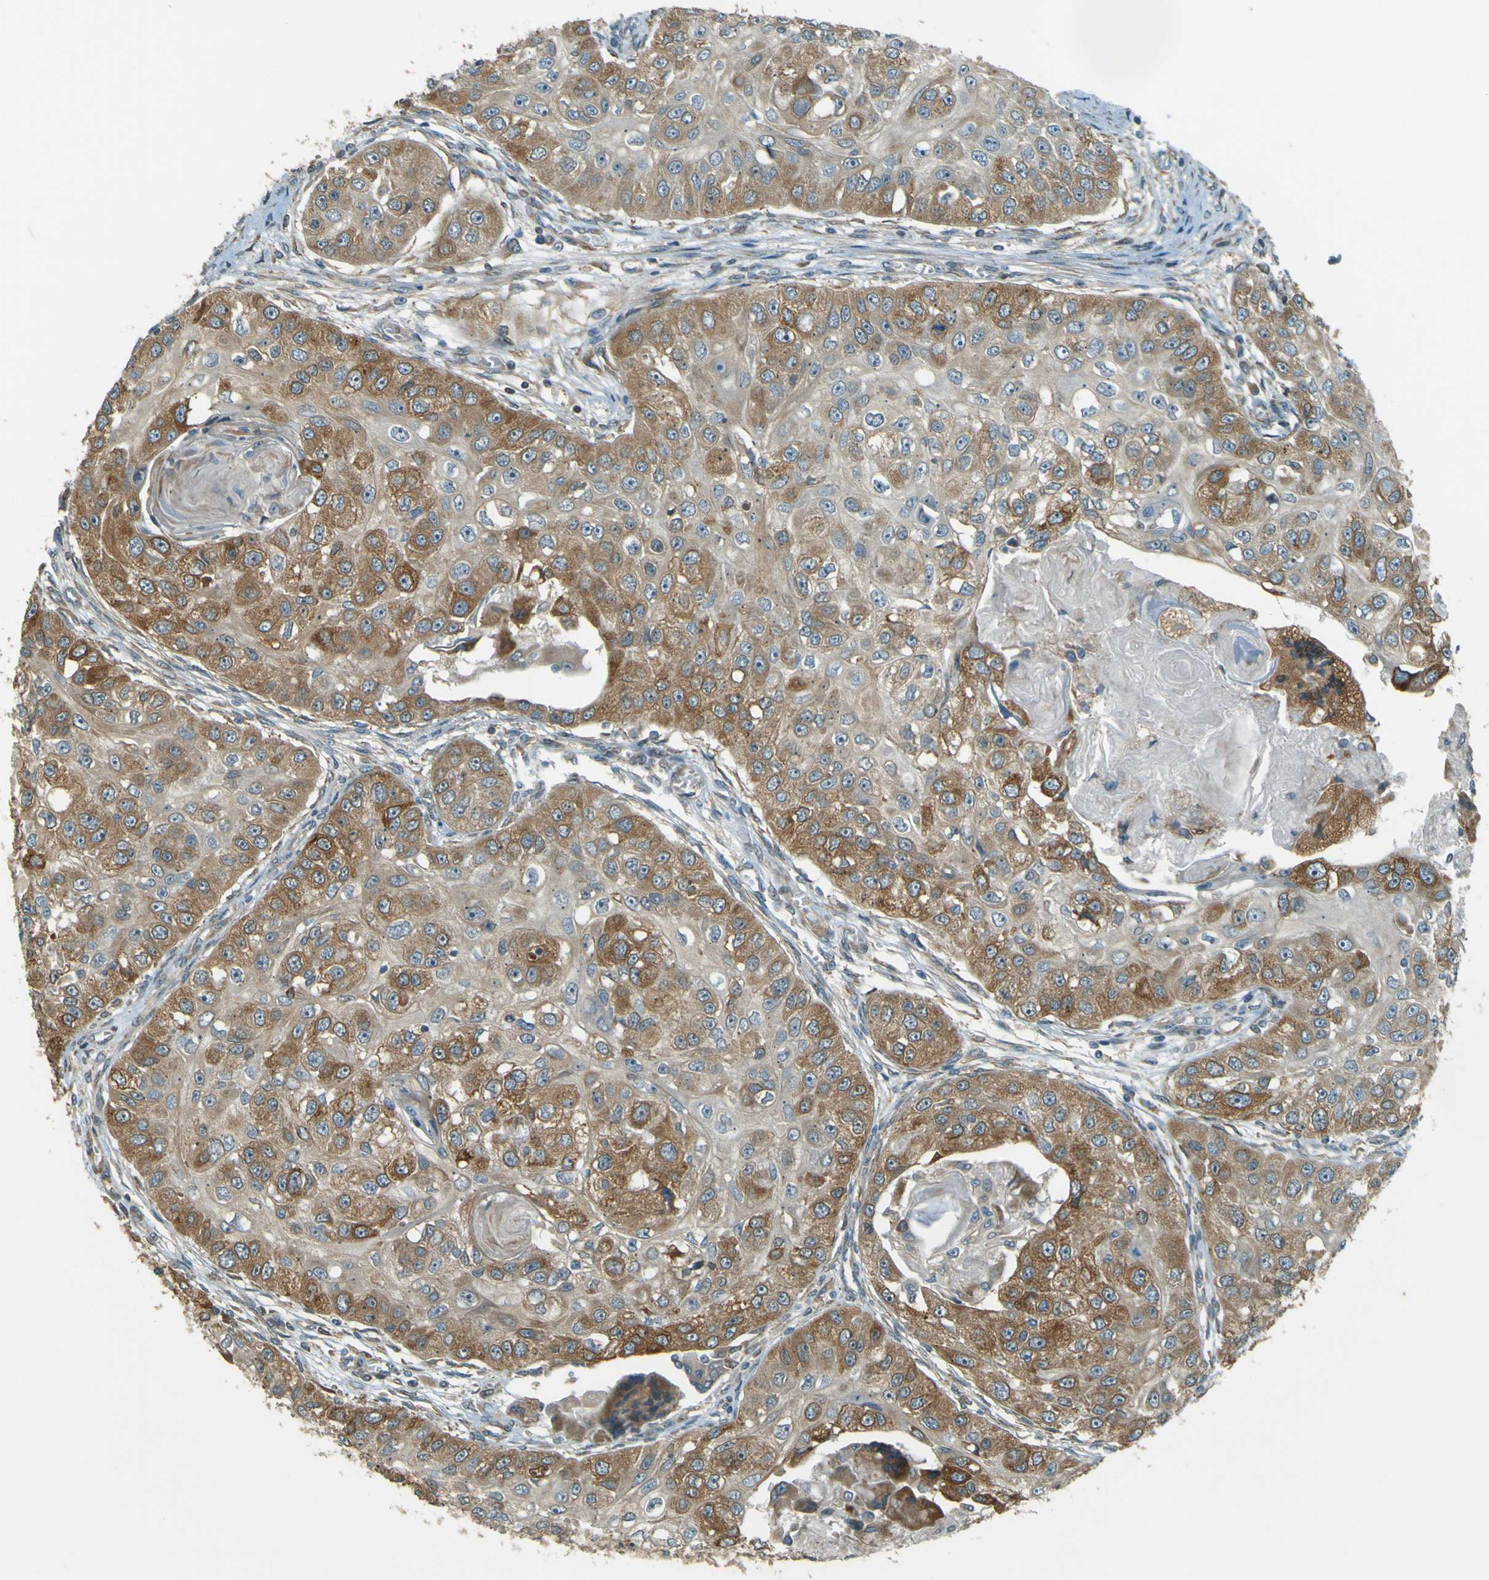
{"staining": {"intensity": "moderate", "quantity": ">75%", "location": "cytoplasmic/membranous"}, "tissue": "head and neck cancer", "cell_type": "Tumor cells", "image_type": "cancer", "snomed": [{"axis": "morphology", "description": "Normal tissue, NOS"}, {"axis": "morphology", "description": "Squamous cell carcinoma, NOS"}, {"axis": "topography", "description": "Skeletal muscle"}, {"axis": "topography", "description": "Head-Neck"}], "caption": "IHC histopathology image of head and neck cancer (squamous cell carcinoma) stained for a protein (brown), which exhibits medium levels of moderate cytoplasmic/membranous staining in about >75% of tumor cells.", "gene": "LPCAT1", "patient": {"sex": "male", "age": 51}}